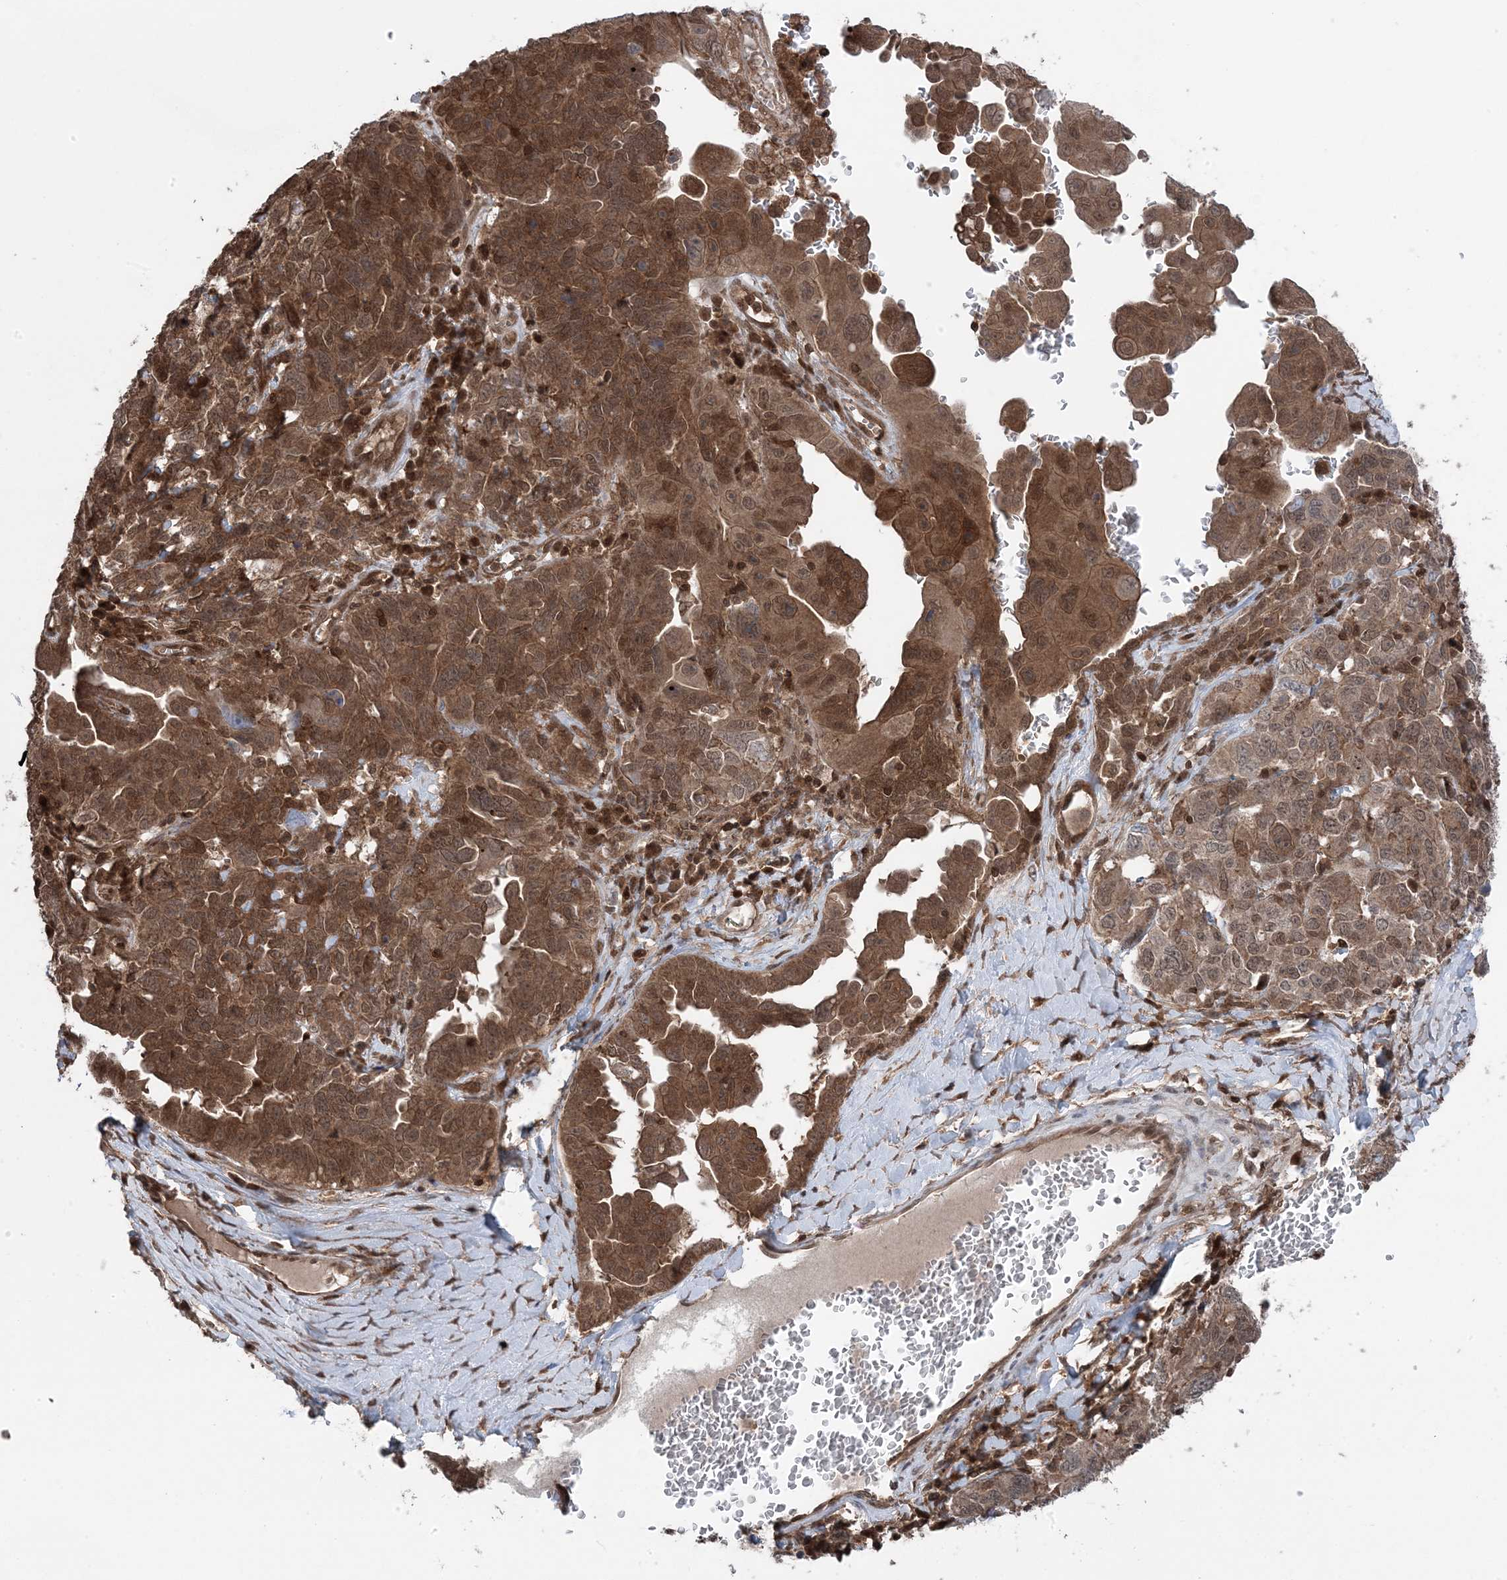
{"staining": {"intensity": "moderate", "quantity": ">75%", "location": "cytoplasmic/membranous,nuclear"}, "tissue": "ovarian cancer", "cell_type": "Tumor cells", "image_type": "cancer", "snomed": [{"axis": "morphology", "description": "Carcinoma, endometroid"}, {"axis": "topography", "description": "Ovary"}], "caption": "The immunohistochemical stain labels moderate cytoplasmic/membranous and nuclear positivity in tumor cells of ovarian cancer tissue.", "gene": "MAPK1IP1L", "patient": {"sex": "female", "age": 62}}